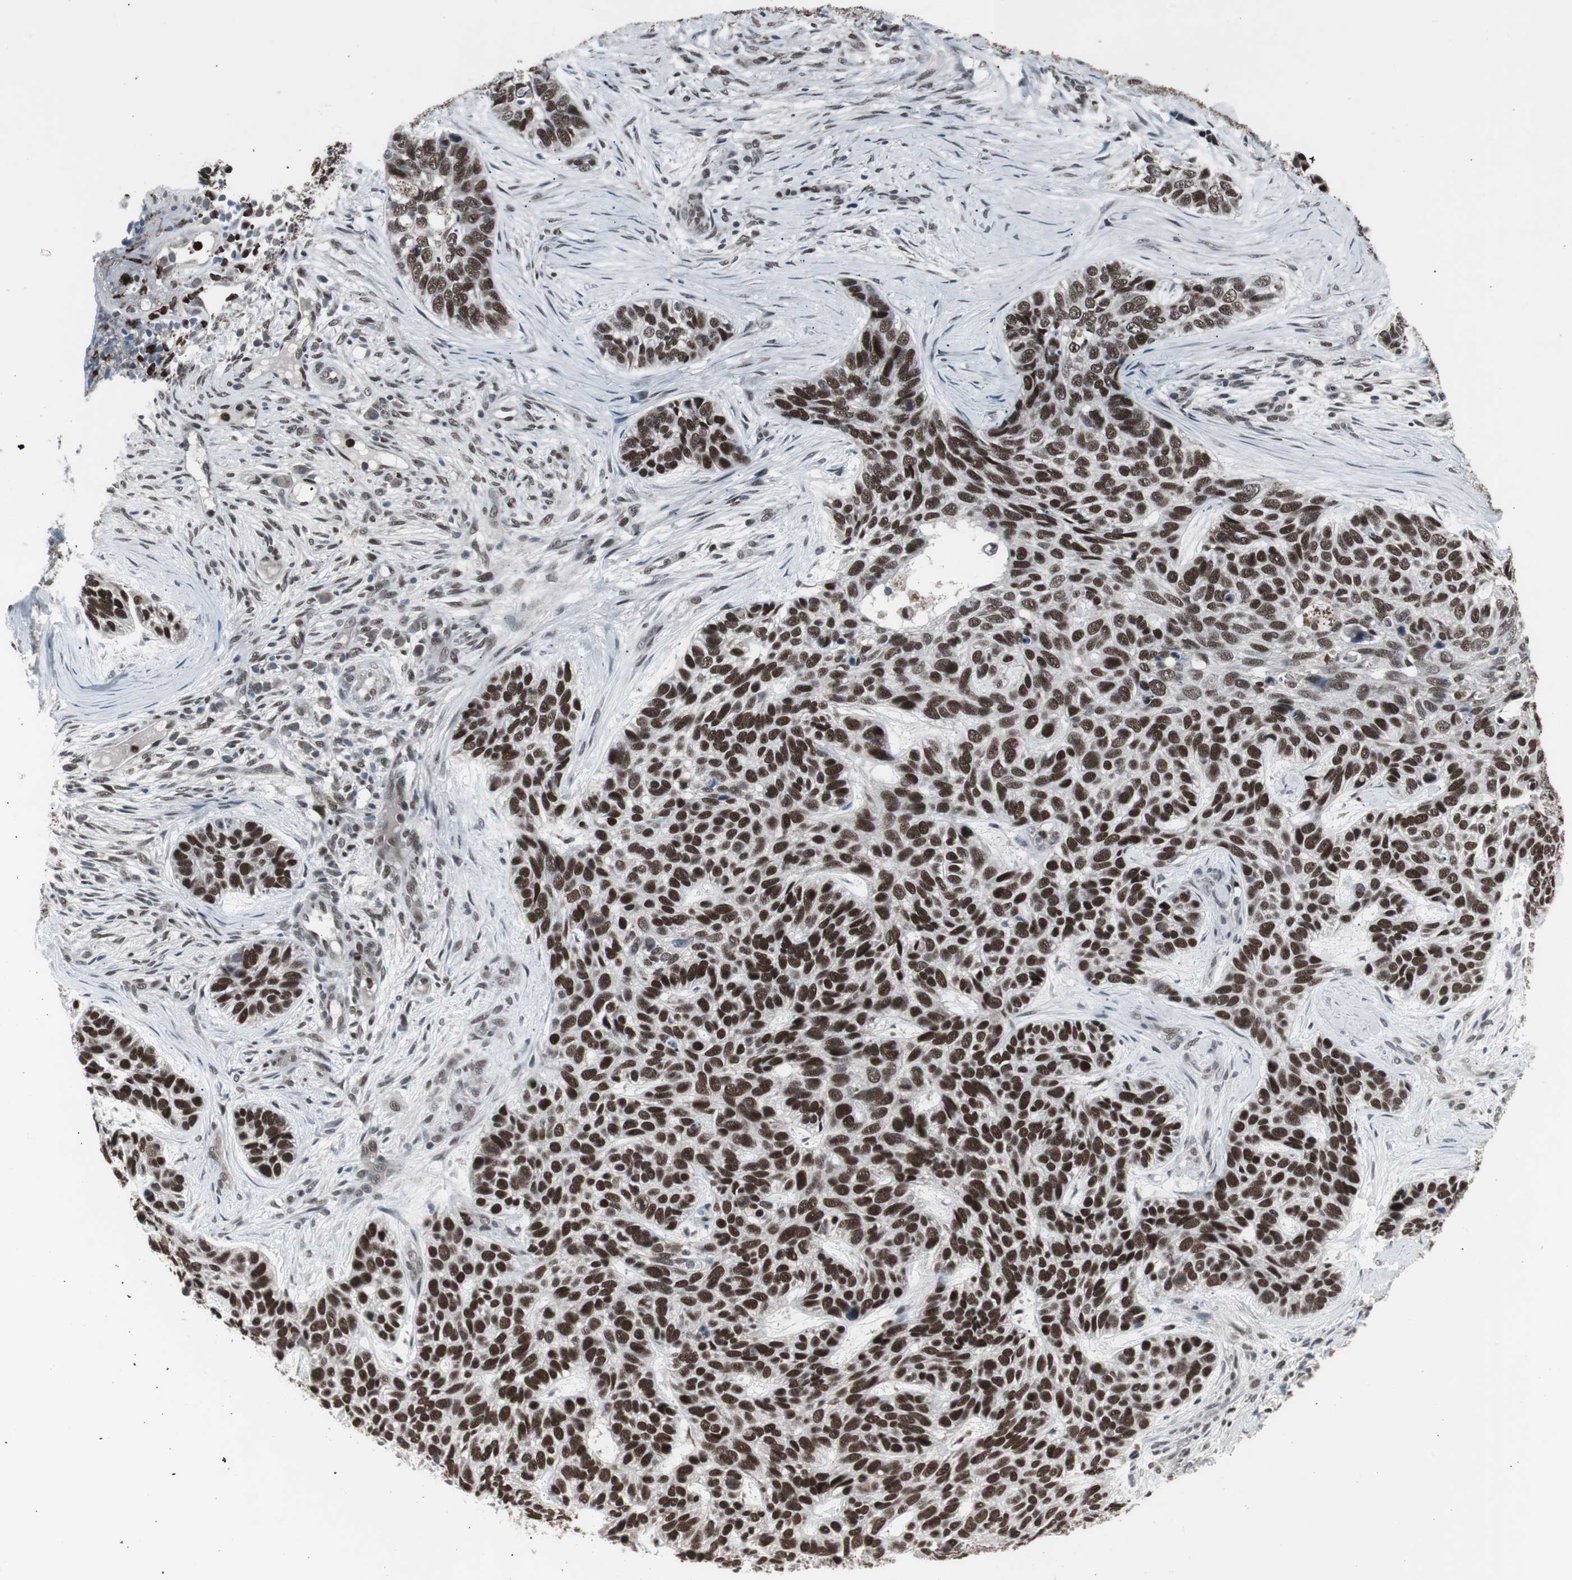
{"staining": {"intensity": "strong", "quantity": ">75%", "location": "nuclear"}, "tissue": "skin cancer", "cell_type": "Tumor cells", "image_type": "cancer", "snomed": [{"axis": "morphology", "description": "Basal cell carcinoma"}, {"axis": "topography", "description": "Skin"}], "caption": "Strong nuclear positivity is seen in approximately >75% of tumor cells in basal cell carcinoma (skin).", "gene": "RXRA", "patient": {"sex": "male", "age": 87}}